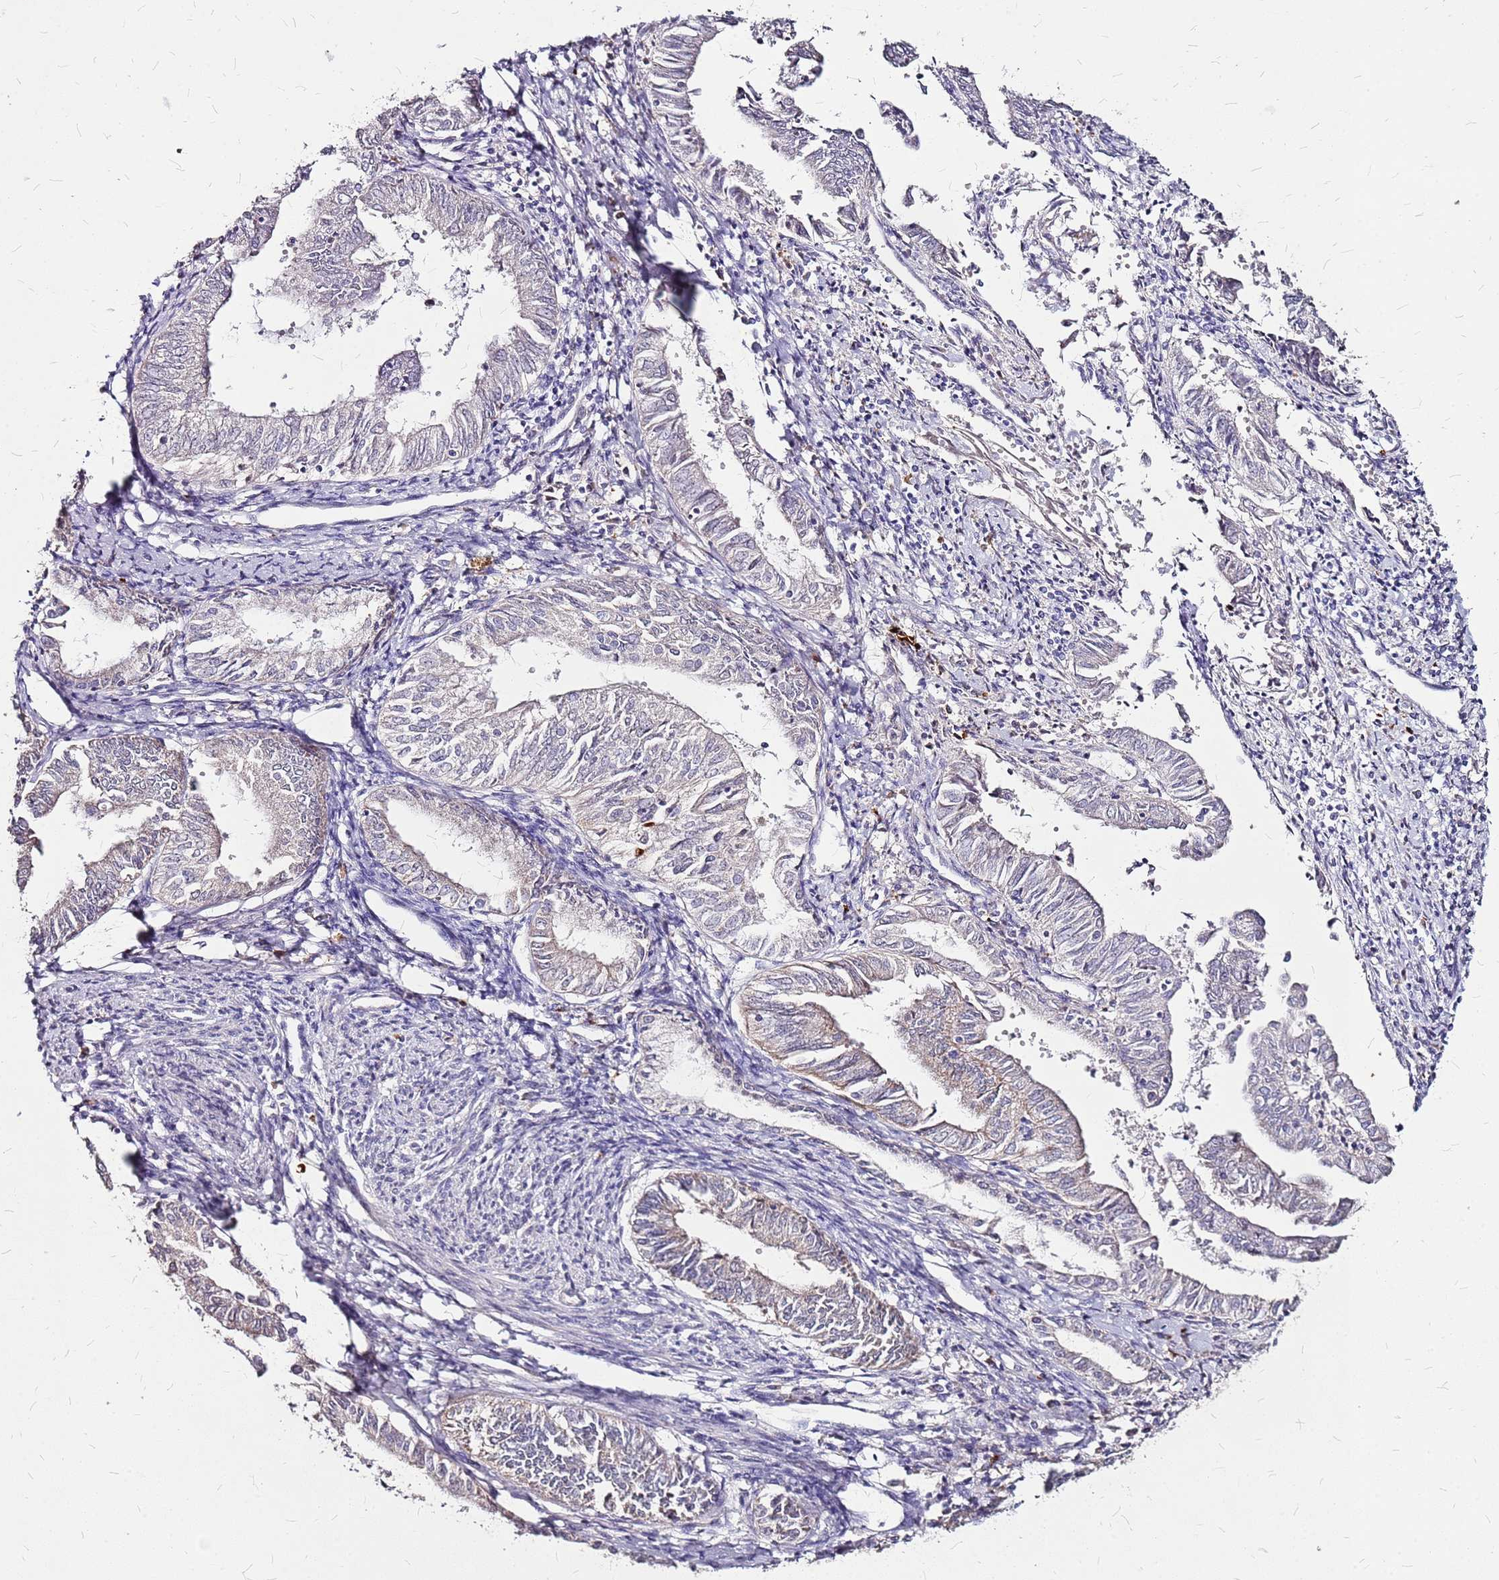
{"staining": {"intensity": "weak", "quantity": "<25%", "location": "cytoplasmic/membranous"}, "tissue": "endometrial cancer", "cell_type": "Tumor cells", "image_type": "cancer", "snomed": [{"axis": "morphology", "description": "Adenocarcinoma, NOS"}, {"axis": "topography", "description": "Endometrium"}], "caption": "Tumor cells are negative for brown protein staining in adenocarcinoma (endometrial).", "gene": "DCDC2C", "patient": {"sex": "female", "age": 66}}